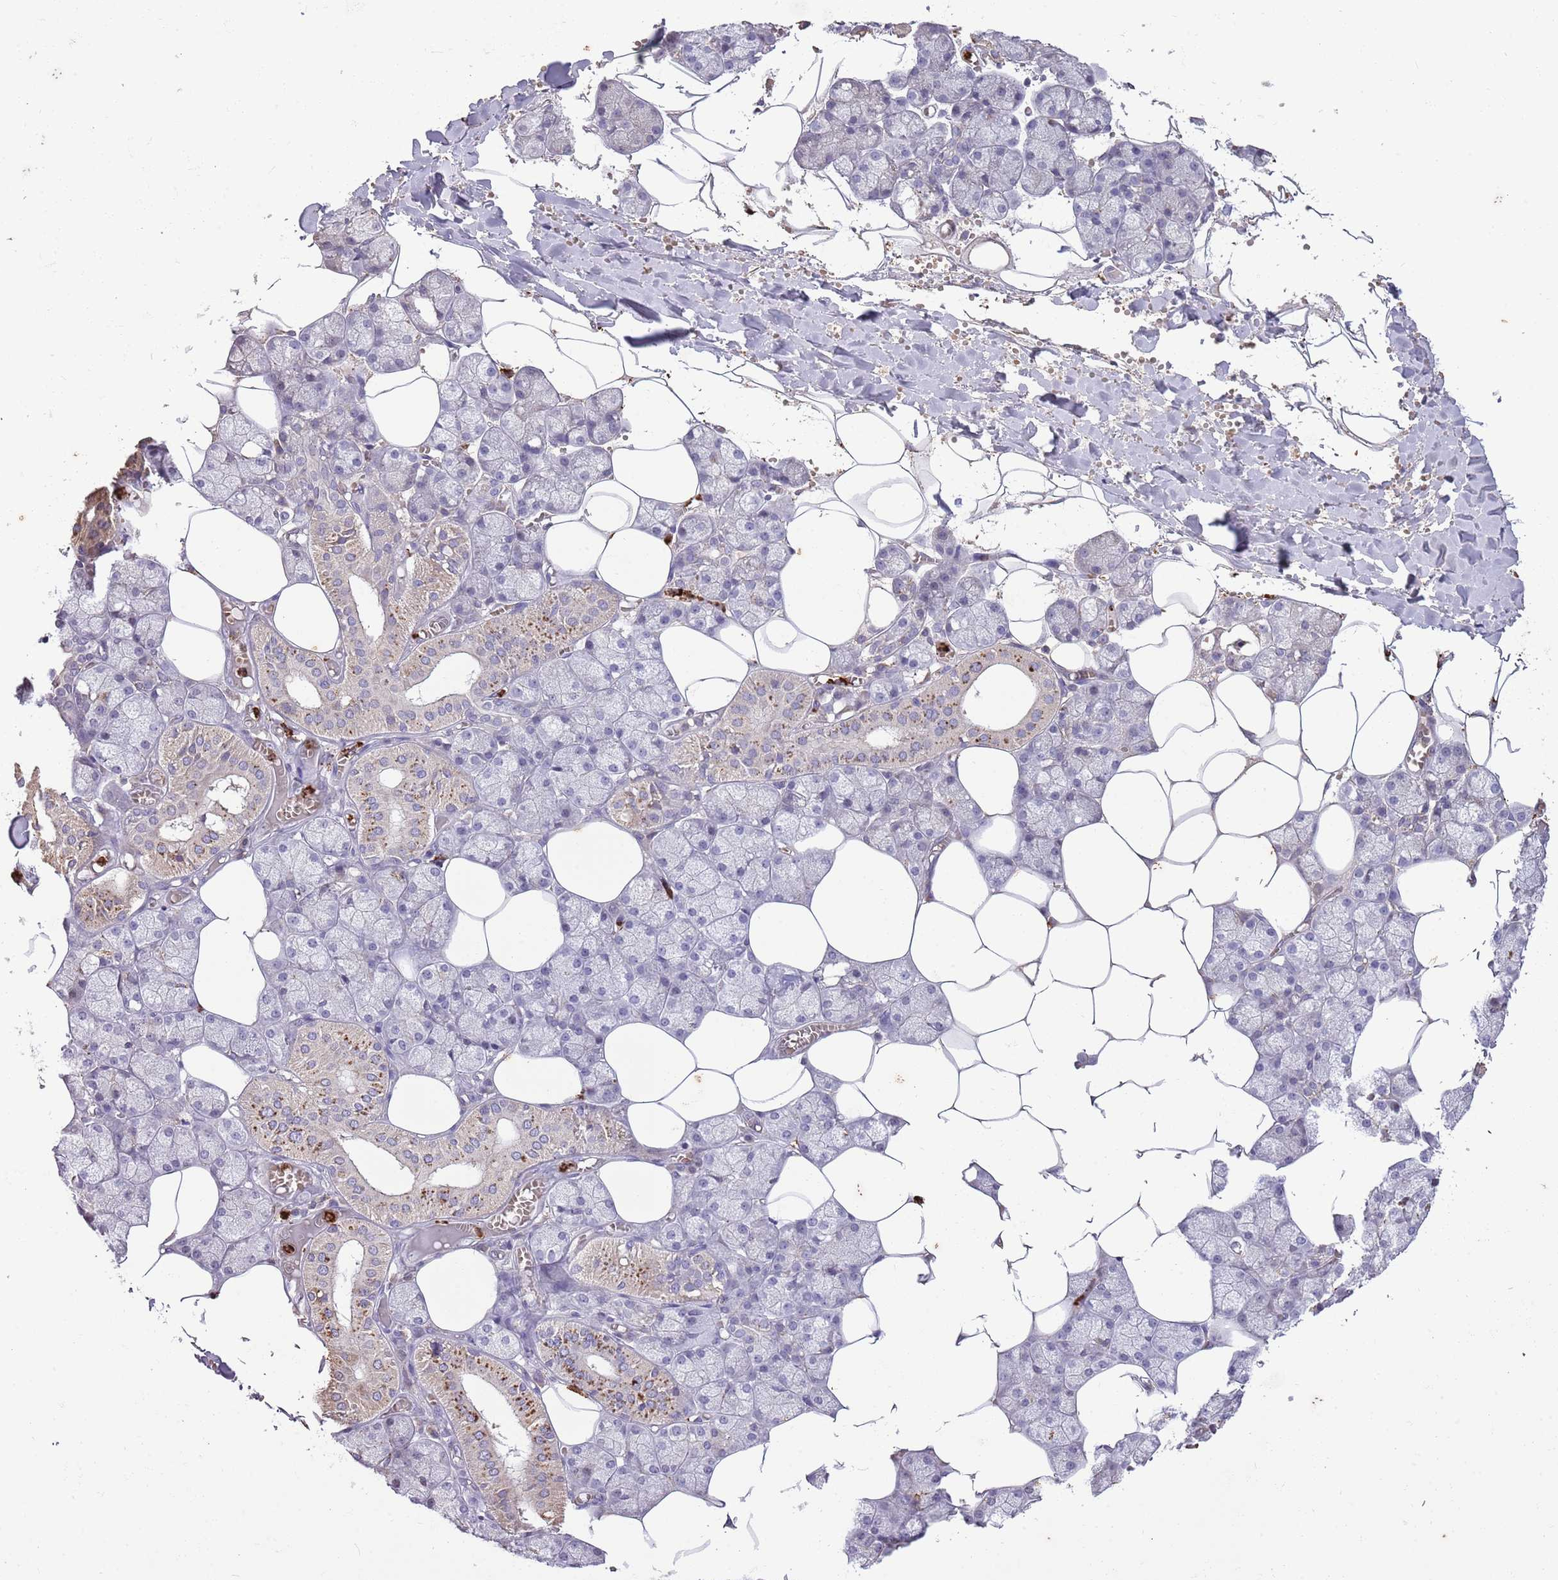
{"staining": {"intensity": "moderate", "quantity": "25%-75%", "location": "cytoplasmic/membranous"}, "tissue": "salivary gland", "cell_type": "Glandular cells", "image_type": "normal", "snomed": [{"axis": "morphology", "description": "Normal tissue, NOS"}, {"axis": "topography", "description": "Salivary gland"}], "caption": "This is a photomicrograph of immunohistochemistry staining of unremarkable salivary gland, which shows moderate staining in the cytoplasmic/membranous of glandular cells.", "gene": "P2RY13", "patient": {"sex": "male", "age": 62}}